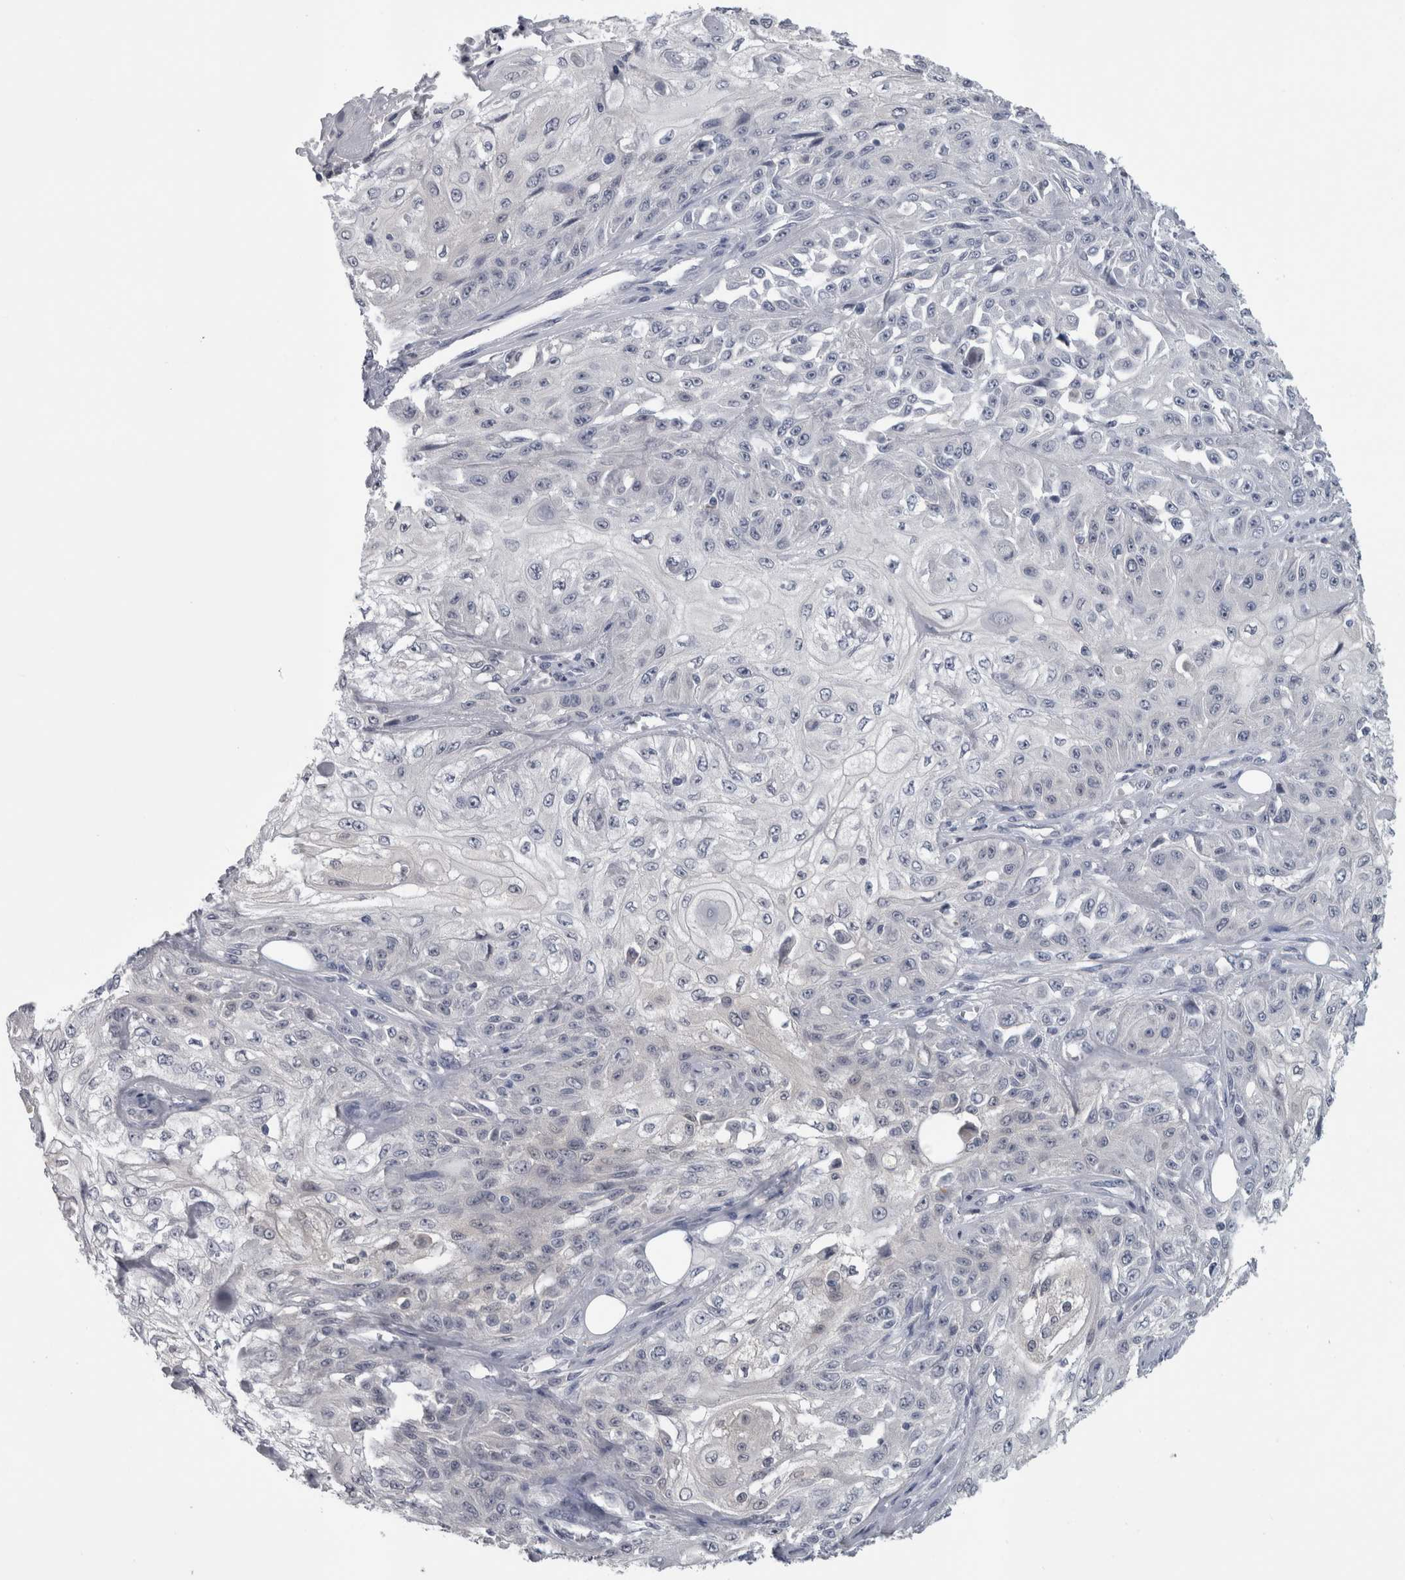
{"staining": {"intensity": "negative", "quantity": "none", "location": "none"}, "tissue": "skin cancer", "cell_type": "Tumor cells", "image_type": "cancer", "snomed": [{"axis": "morphology", "description": "Squamous cell carcinoma, NOS"}, {"axis": "morphology", "description": "Squamous cell carcinoma, metastatic, NOS"}, {"axis": "topography", "description": "Skin"}, {"axis": "topography", "description": "Lymph node"}], "caption": "High power microscopy histopathology image of an IHC histopathology image of skin cancer, revealing no significant staining in tumor cells.", "gene": "NAPRT", "patient": {"sex": "male", "age": 75}}